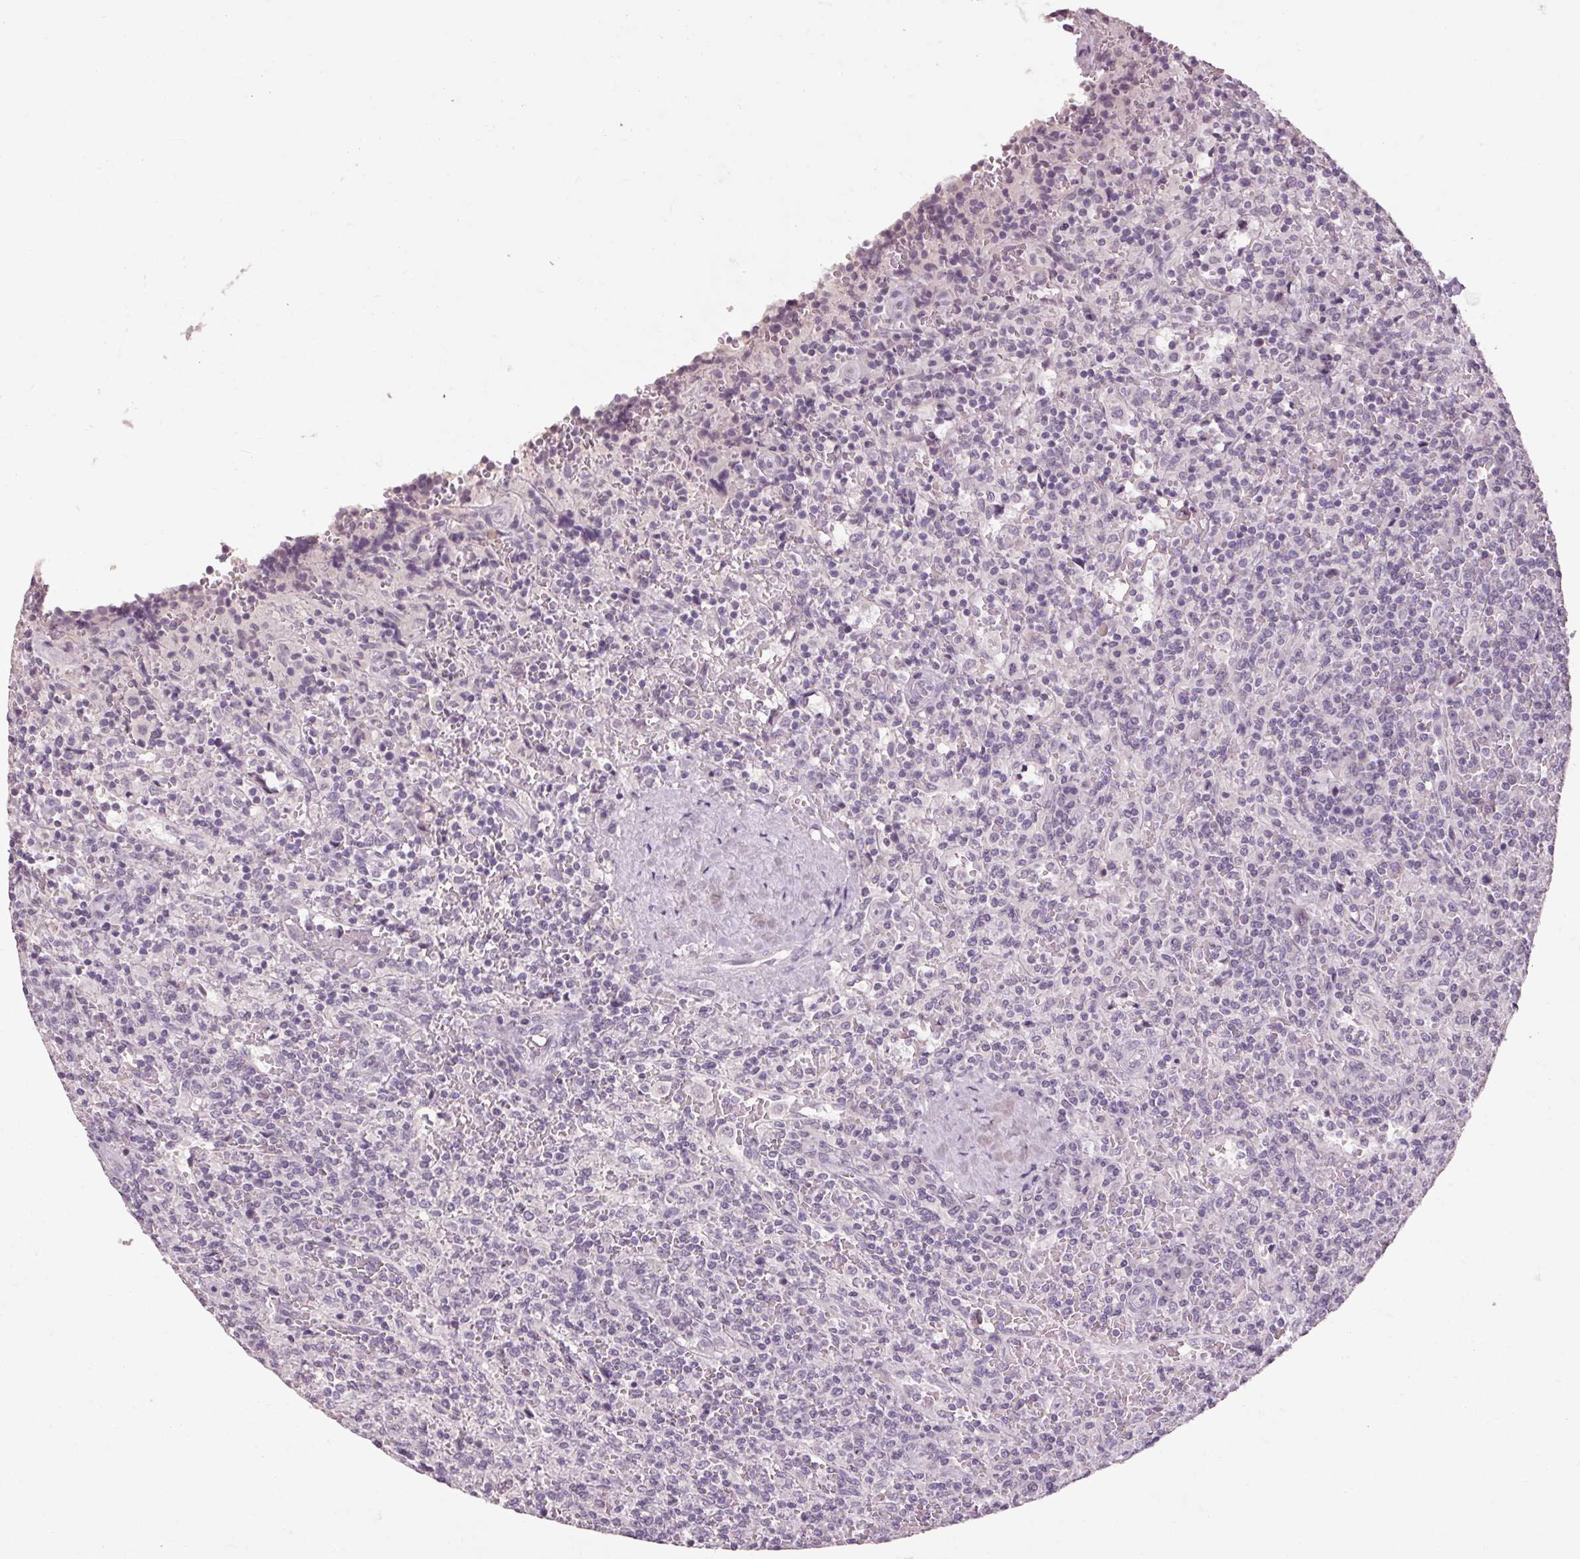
{"staining": {"intensity": "negative", "quantity": "none", "location": "none"}, "tissue": "lymphoma", "cell_type": "Tumor cells", "image_type": "cancer", "snomed": [{"axis": "morphology", "description": "Malignant lymphoma, non-Hodgkin's type, Low grade"}, {"axis": "topography", "description": "Spleen"}], "caption": "A high-resolution photomicrograph shows immunohistochemistry staining of lymphoma, which displays no significant expression in tumor cells.", "gene": "POMC", "patient": {"sex": "male", "age": 62}}